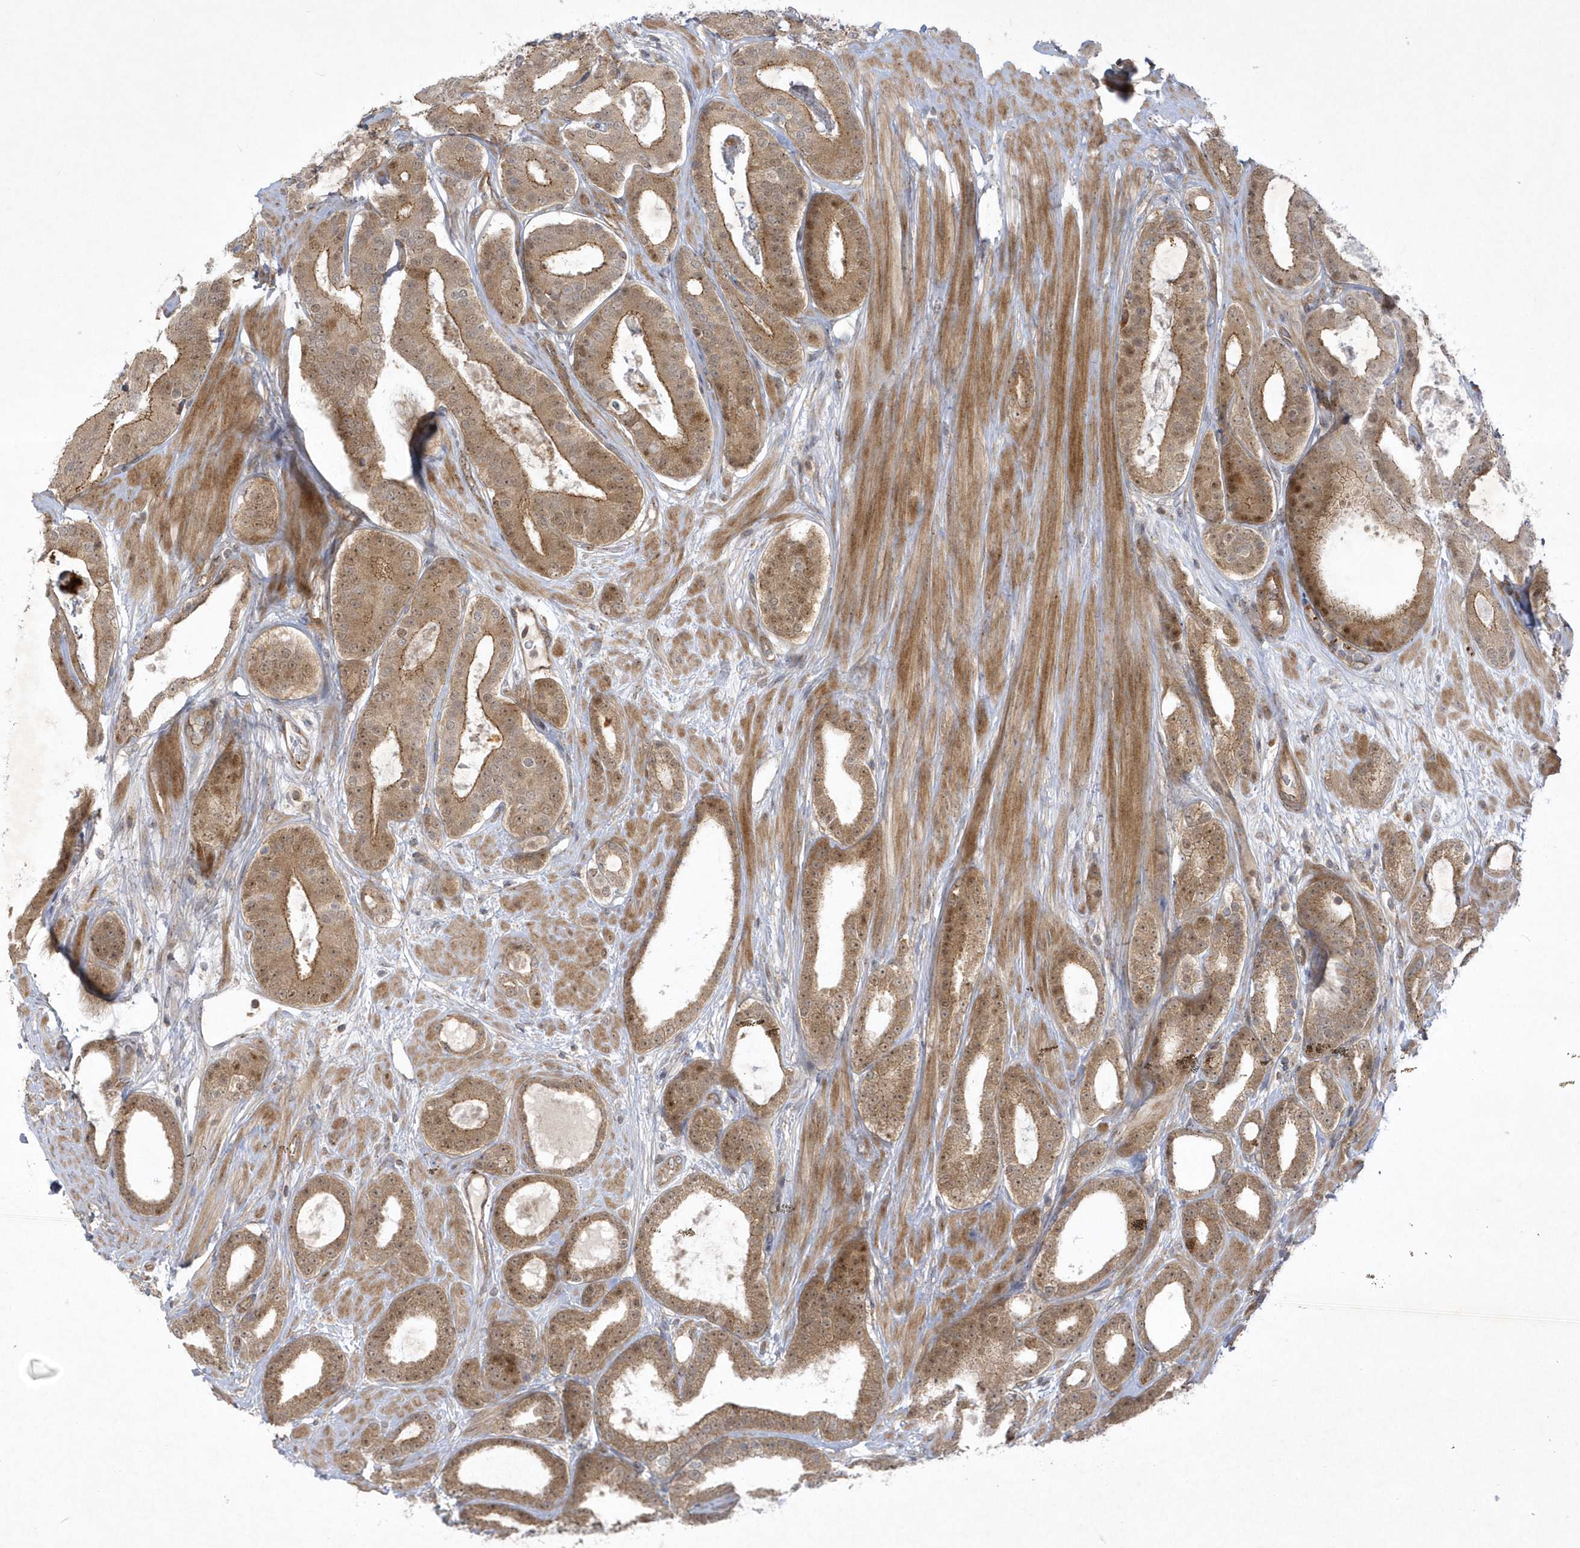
{"staining": {"intensity": "moderate", "quantity": ">75%", "location": "cytoplasmic/membranous,nuclear"}, "tissue": "prostate cancer", "cell_type": "Tumor cells", "image_type": "cancer", "snomed": [{"axis": "morphology", "description": "Adenocarcinoma, High grade"}, {"axis": "topography", "description": "Prostate"}], "caption": "IHC of prostate cancer (high-grade adenocarcinoma) displays medium levels of moderate cytoplasmic/membranous and nuclear staining in about >75% of tumor cells. (Brightfield microscopy of DAB IHC at high magnification).", "gene": "NAF1", "patient": {"sex": "male", "age": 60}}